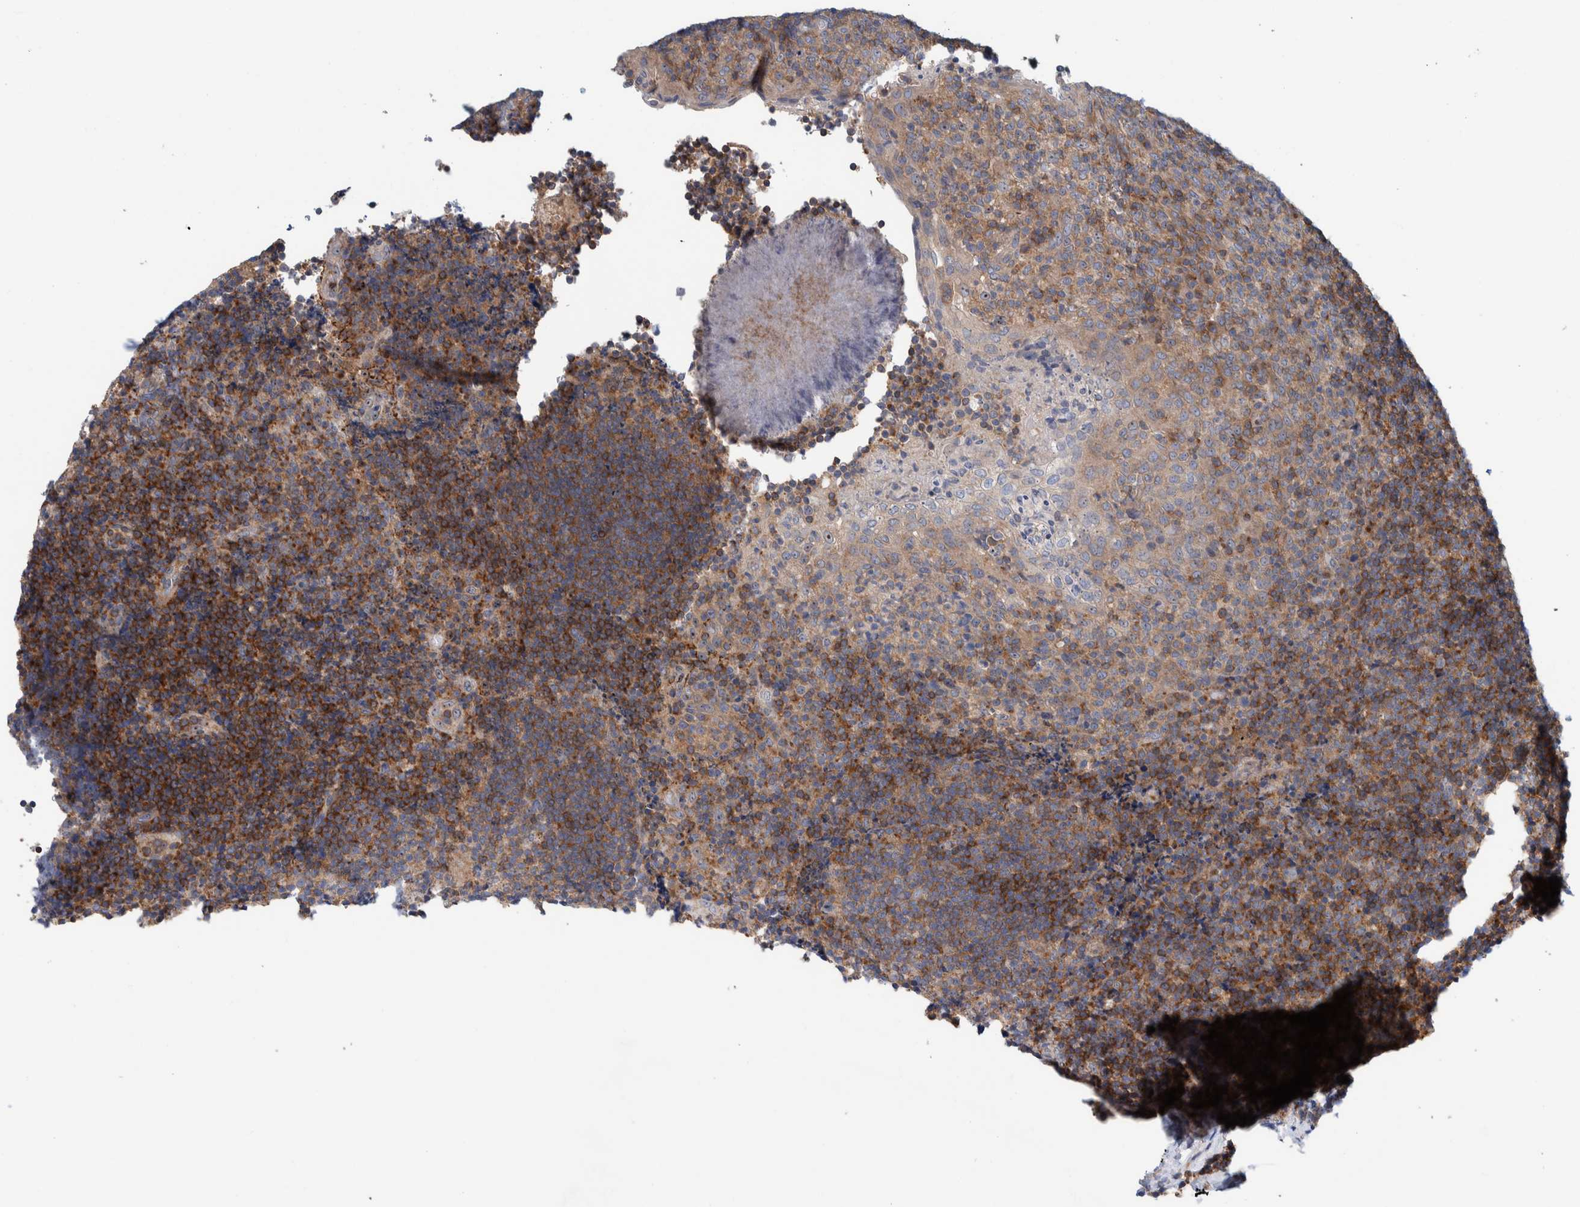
{"staining": {"intensity": "moderate", "quantity": ">75%", "location": "cytoplasmic/membranous"}, "tissue": "lymphoma", "cell_type": "Tumor cells", "image_type": "cancer", "snomed": [{"axis": "morphology", "description": "Malignant lymphoma, non-Hodgkin's type, High grade"}, {"axis": "topography", "description": "Tonsil"}], "caption": "Immunohistochemical staining of malignant lymphoma, non-Hodgkin's type (high-grade) shows medium levels of moderate cytoplasmic/membranous protein expression in approximately >75% of tumor cells.", "gene": "CCM2", "patient": {"sex": "female", "age": 36}}